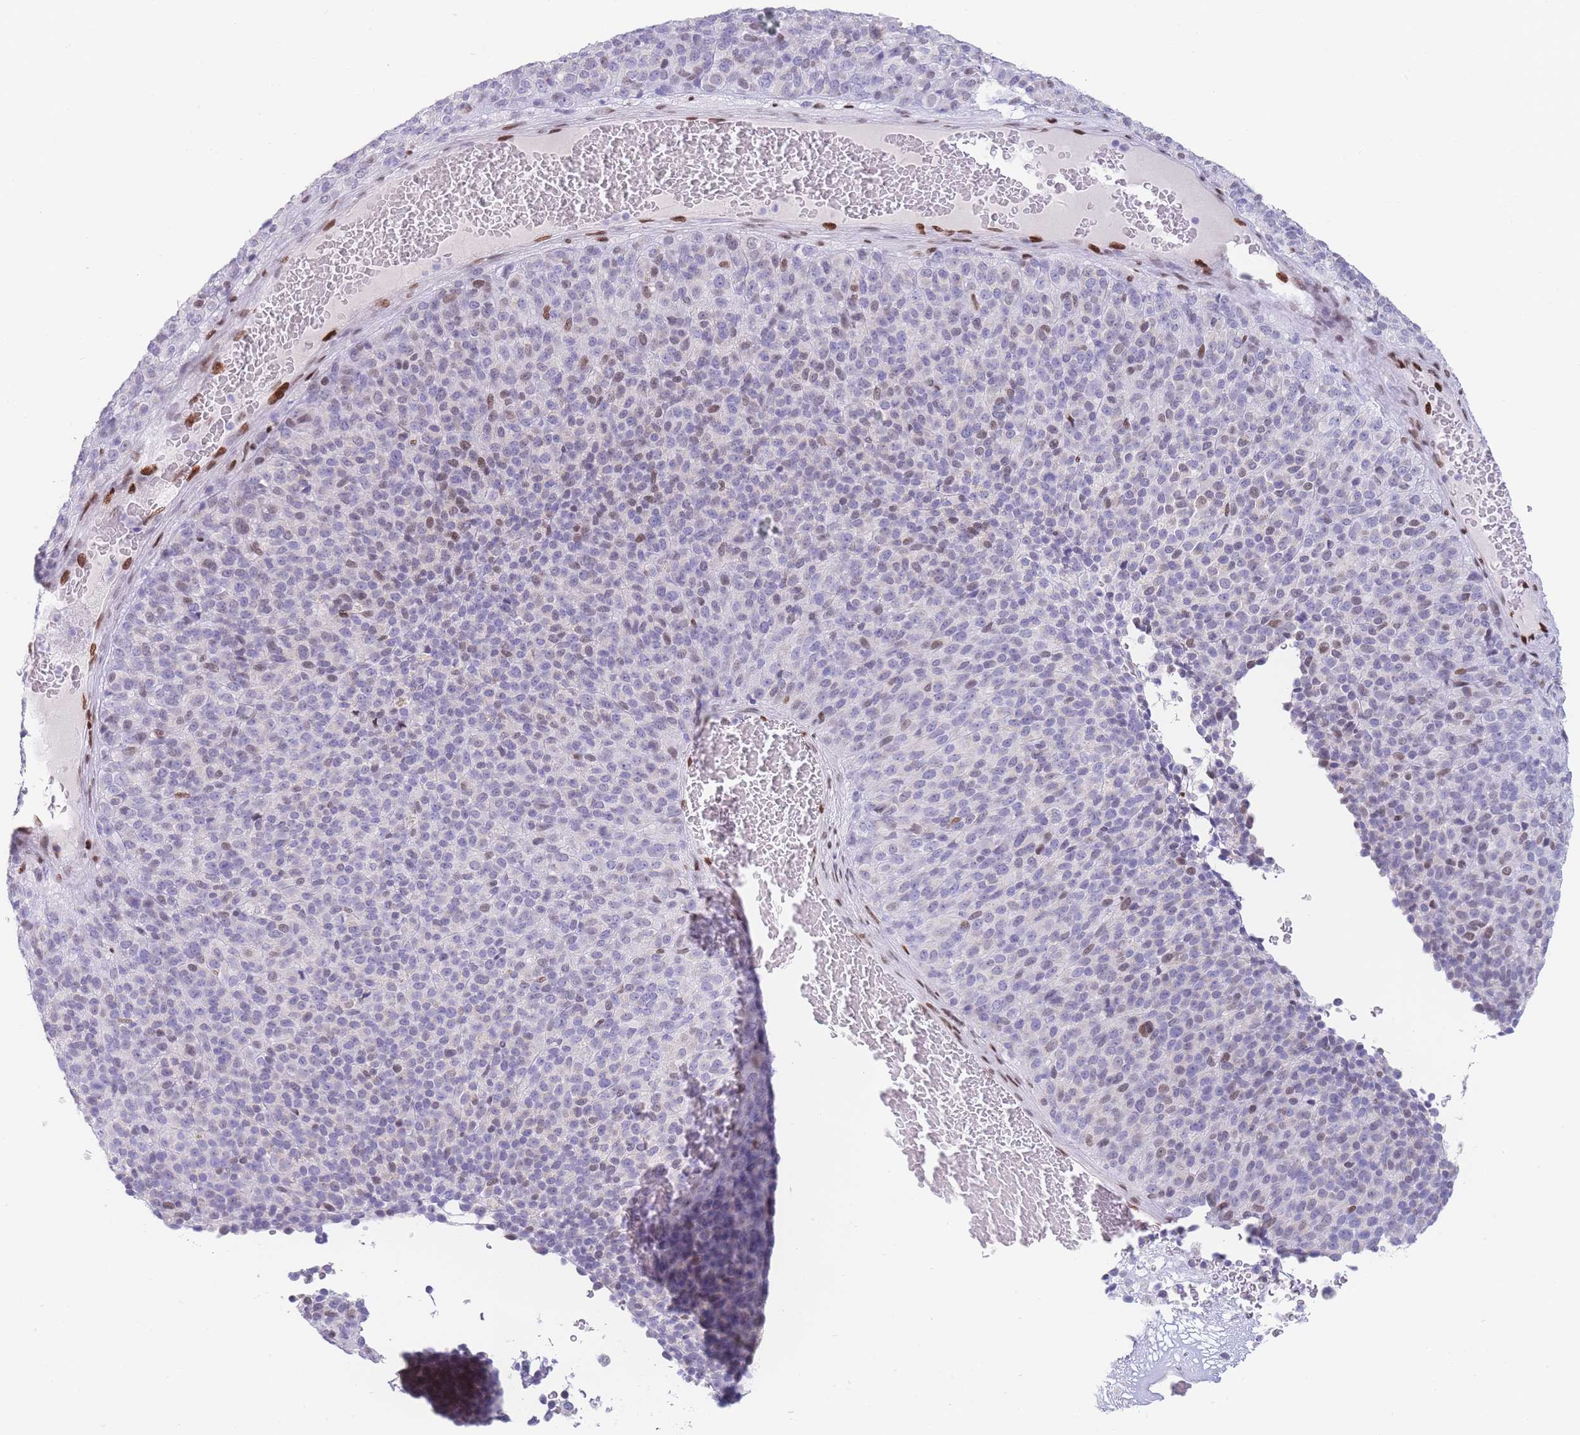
{"staining": {"intensity": "weak", "quantity": "<25%", "location": "nuclear"}, "tissue": "melanoma", "cell_type": "Tumor cells", "image_type": "cancer", "snomed": [{"axis": "morphology", "description": "Malignant melanoma, Metastatic site"}, {"axis": "topography", "description": "Brain"}], "caption": "Immunohistochemistry micrograph of human melanoma stained for a protein (brown), which shows no expression in tumor cells.", "gene": "PSMB5", "patient": {"sex": "female", "age": 56}}